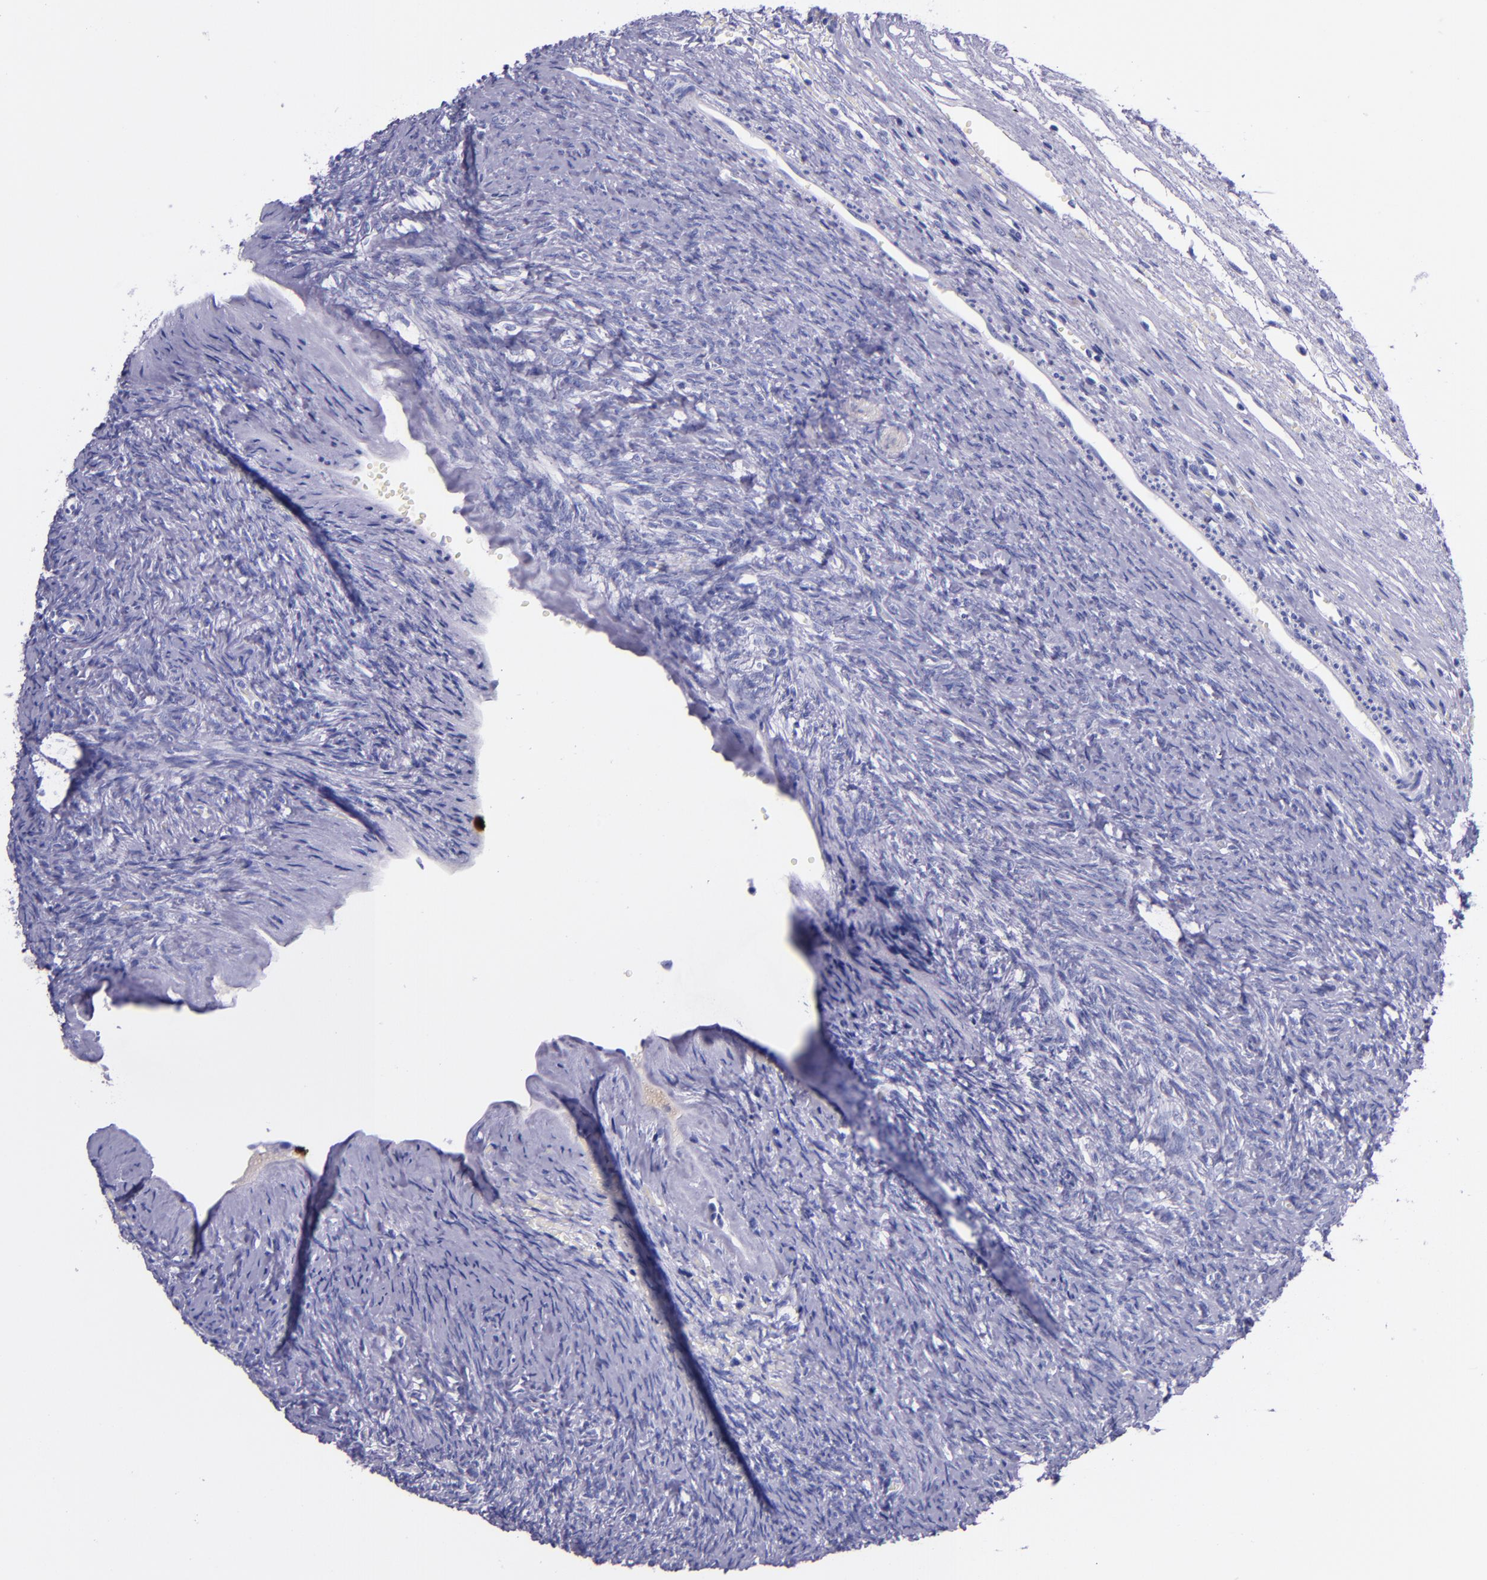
{"staining": {"intensity": "negative", "quantity": "none", "location": "none"}, "tissue": "ovary", "cell_type": "Ovarian stroma cells", "image_type": "normal", "snomed": [{"axis": "morphology", "description": "Normal tissue, NOS"}, {"axis": "topography", "description": "Ovary"}], "caption": "A micrograph of ovary stained for a protein demonstrates no brown staining in ovarian stroma cells.", "gene": "SLPI", "patient": {"sex": "female", "age": 56}}